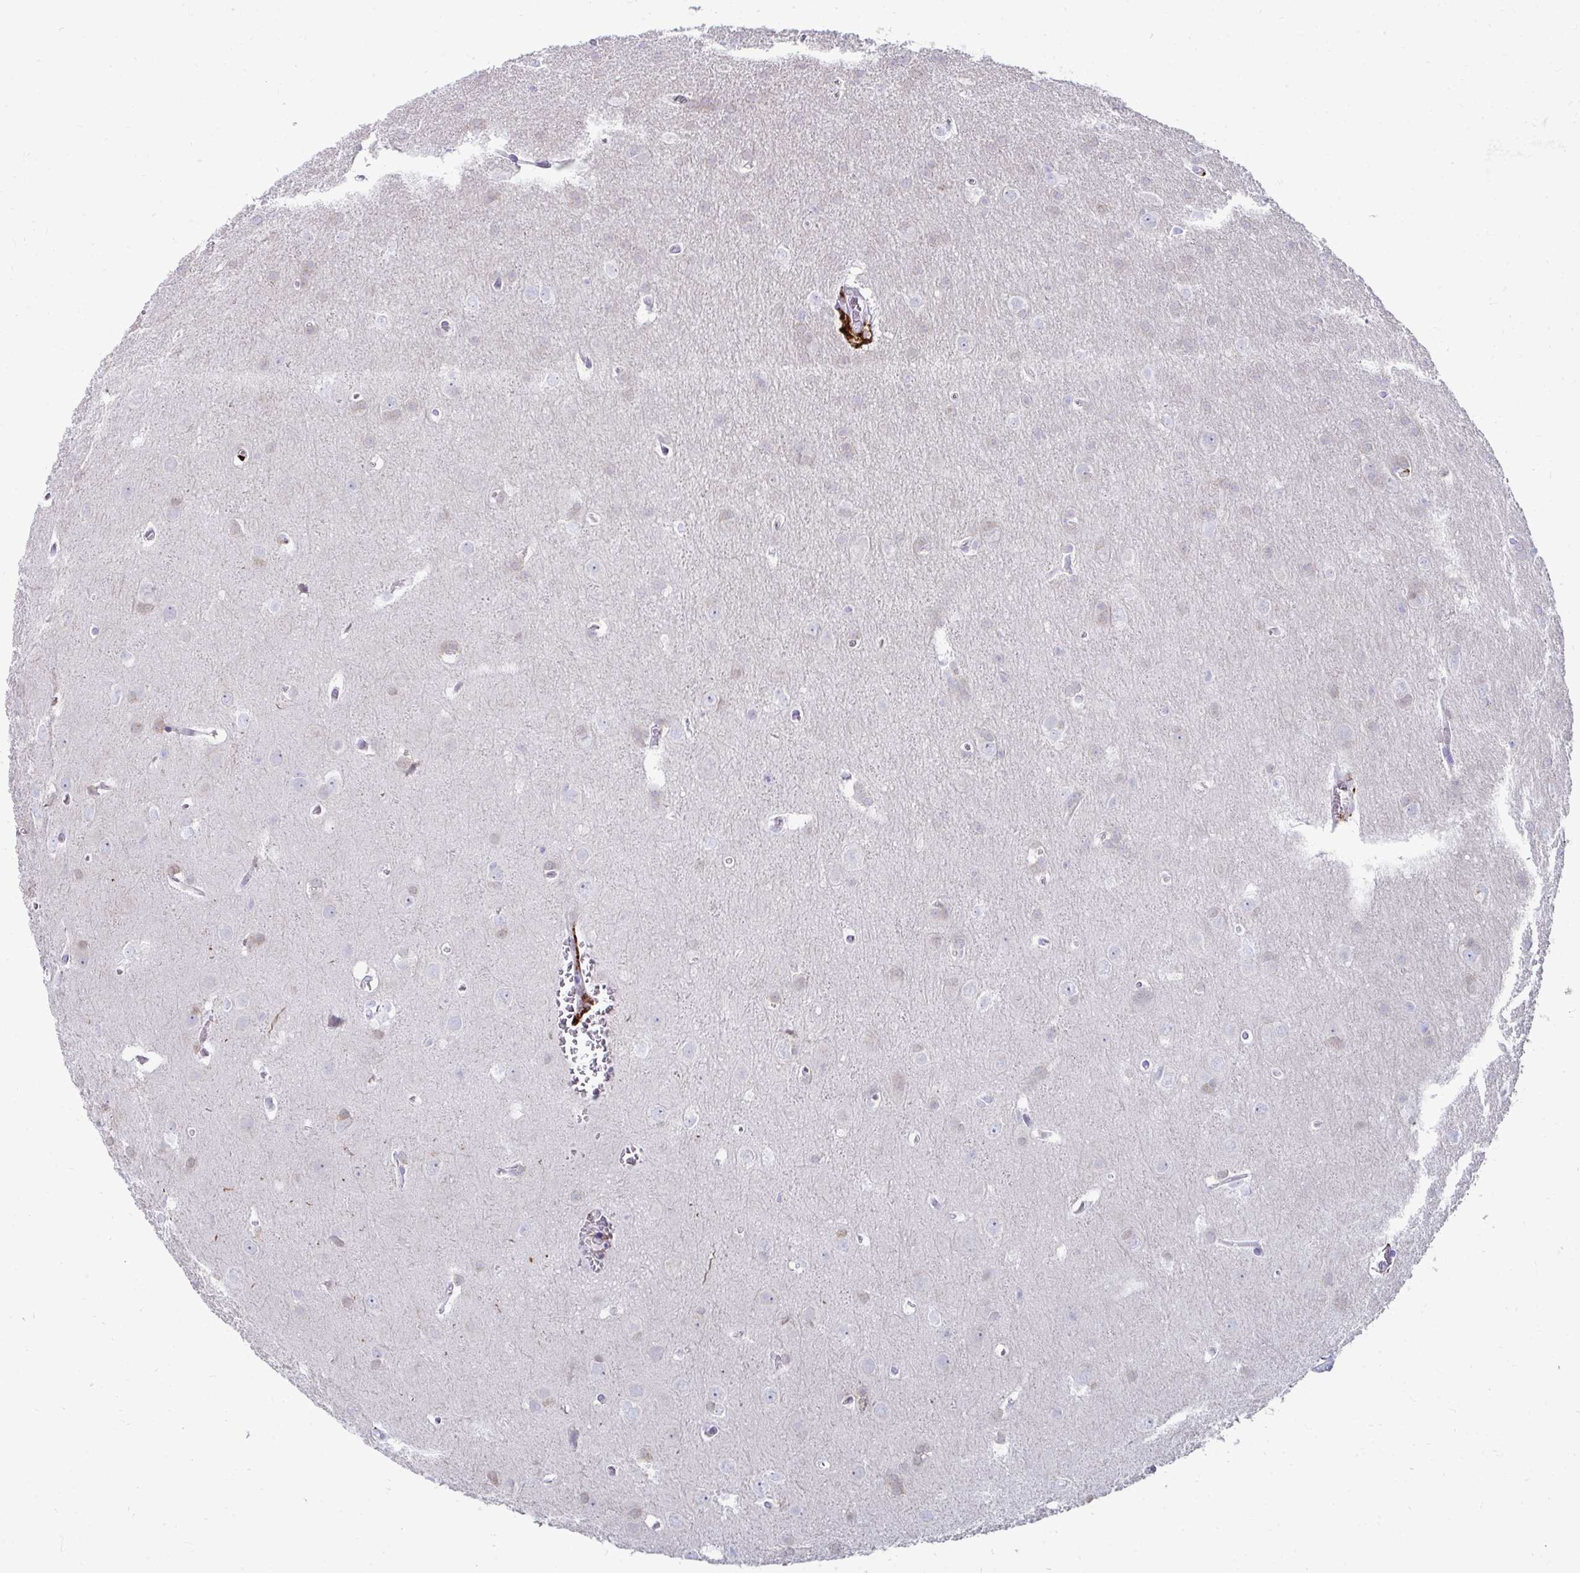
{"staining": {"intensity": "negative", "quantity": "none", "location": "none"}, "tissue": "glioma", "cell_type": "Tumor cells", "image_type": "cancer", "snomed": [{"axis": "morphology", "description": "Glioma, malignant, Low grade"}, {"axis": "topography", "description": "Brain"}], "caption": "The IHC photomicrograph has no significant expression in tumor cells of malignant low-grade glioma tissue.", "gene": "CD163", "patient": {"sex": "female", "age": 32}}